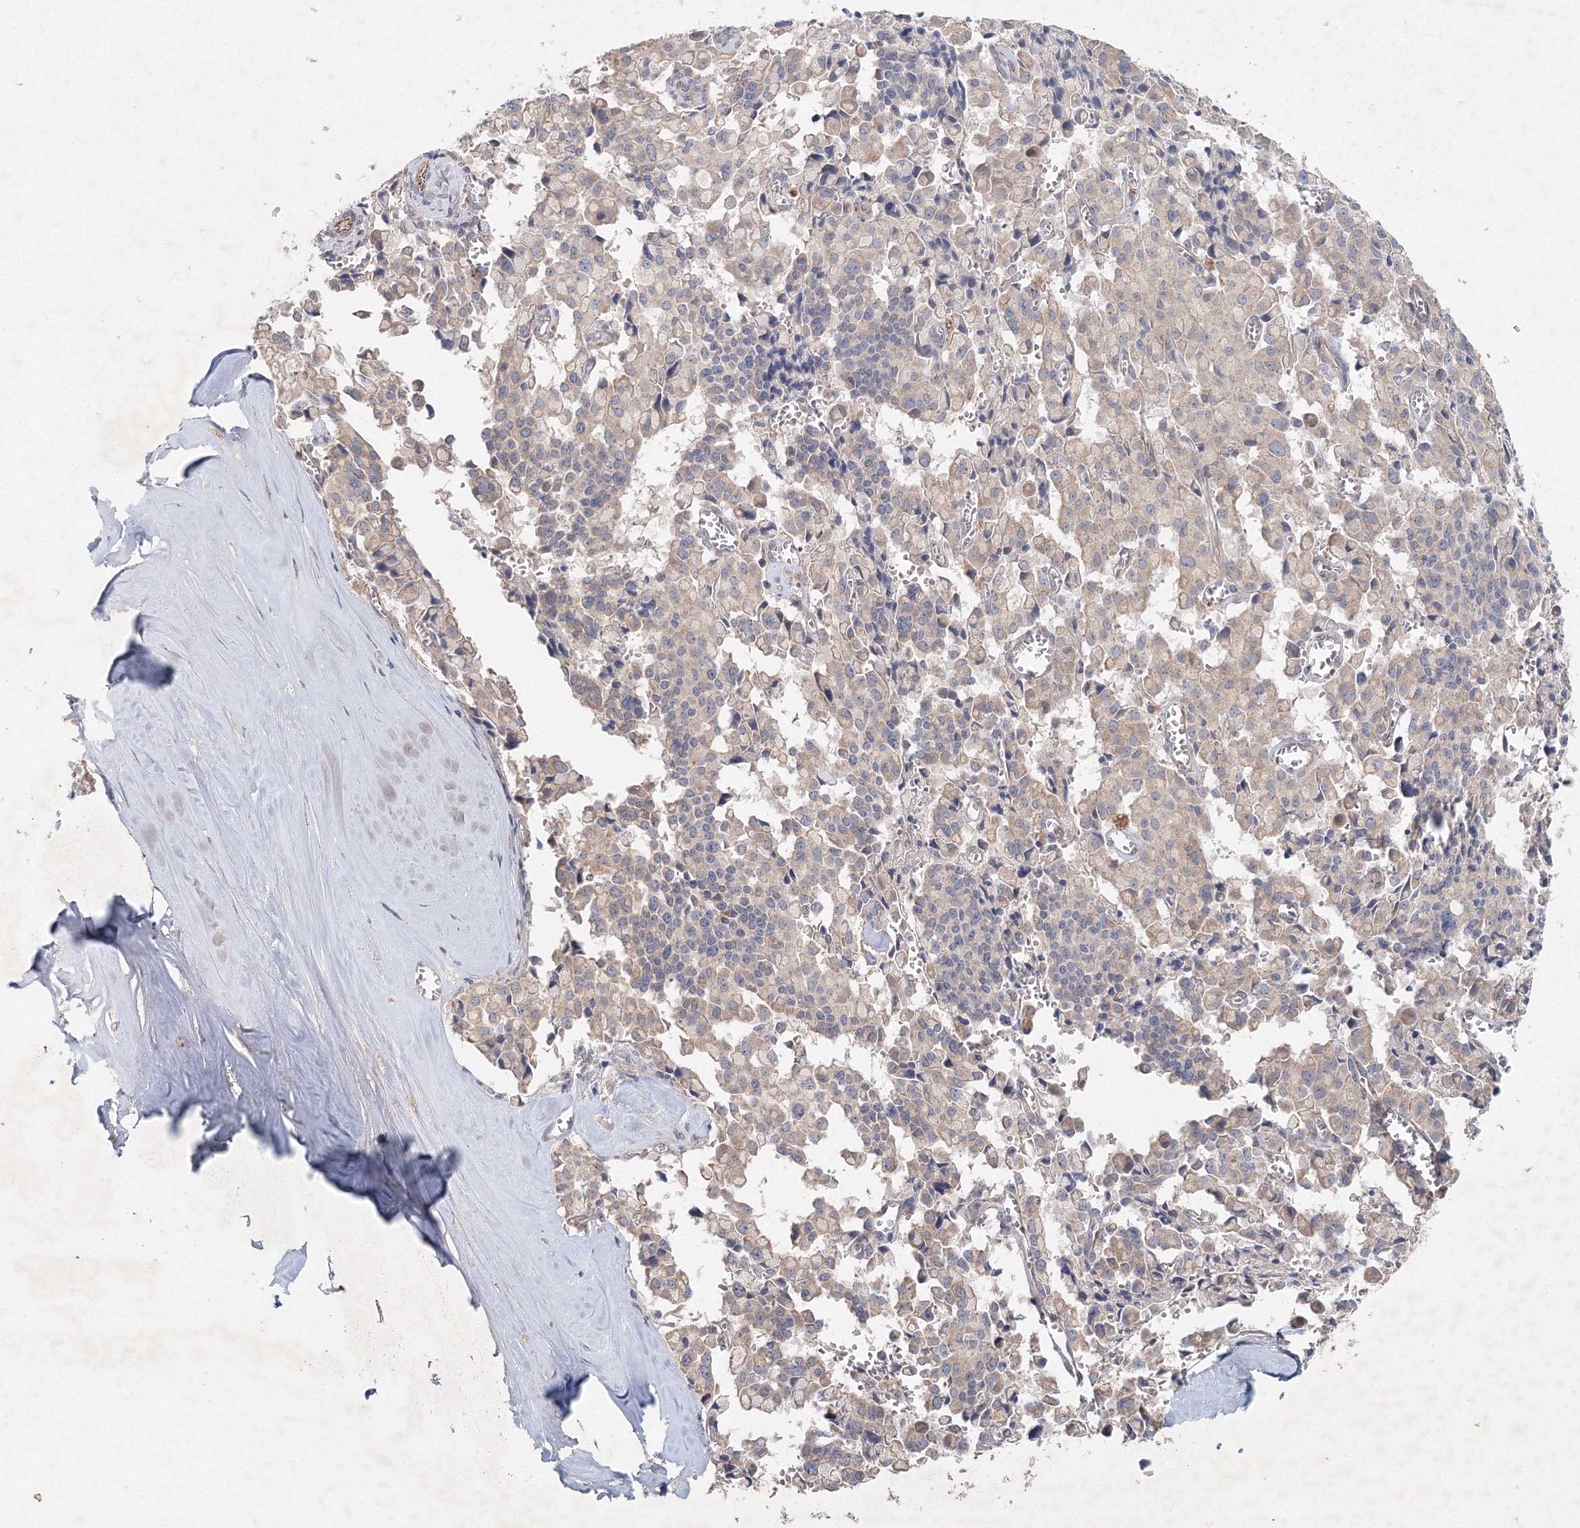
{"staining": {"intensity": "weak", "quantity": ">75%", "location": "cytoplasmic/membranous"}, "tissue": "pancreatic cancer", "cell_type": "Tumor cells", "image_type": "cancer", "snomed": [{"axis": "morphology", "description": "Adenocarcinoma, NOS"}, {"axis": "topography", "description": "Pancreas"}], "caption": "Protein analysis of pancreatic cancer tissue reveals weak cytoplasmic/membranous expression in approximately >75% of tumor cells.", "gene": "WDR49", "patient": {"sex": "male", "age": 65}}